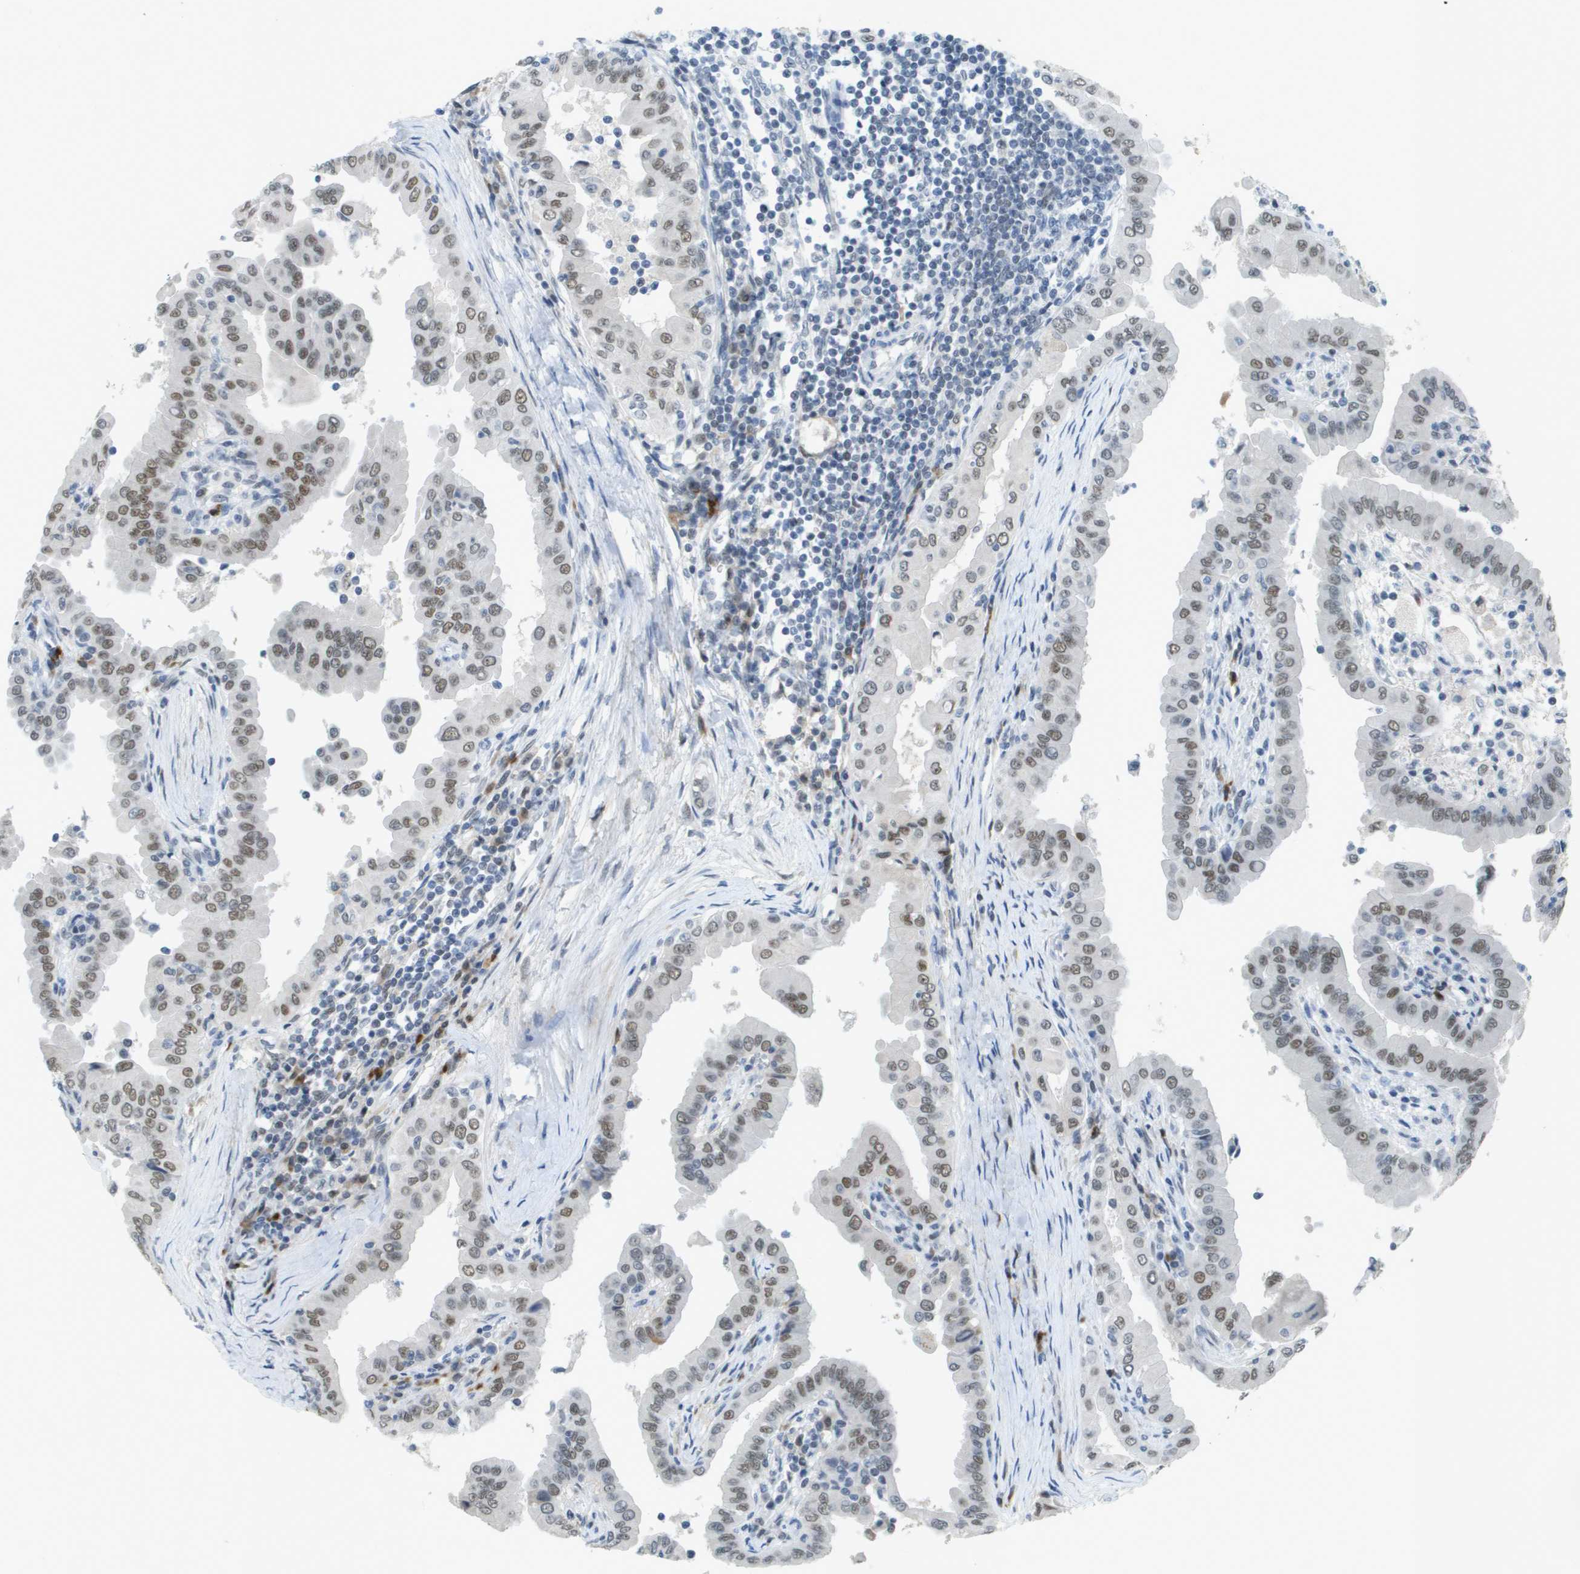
{"staining": {"intensity": "moderate", "quantity": "25%-75%", "location": "nuclear"}, "tissue": "thyroid cancer", "cell_type": "Tumor cells", "image_type": "cancer", "snomed": [{"axis": "morphology", "description": "Papillary adenocarcinoma, NOS"}, {"axis": "topography", "description": "Thyroid gland"}], "caption": "IHC histopathology image of human papillary adenocarcinoma (thyroid) stained for a protein (brown), which reveals medium levels of moderate nuclear expression in about 25%-75% of tumor cells.", "gene": "TP53RK", "patient": {"sex": "male", "age": 33}}